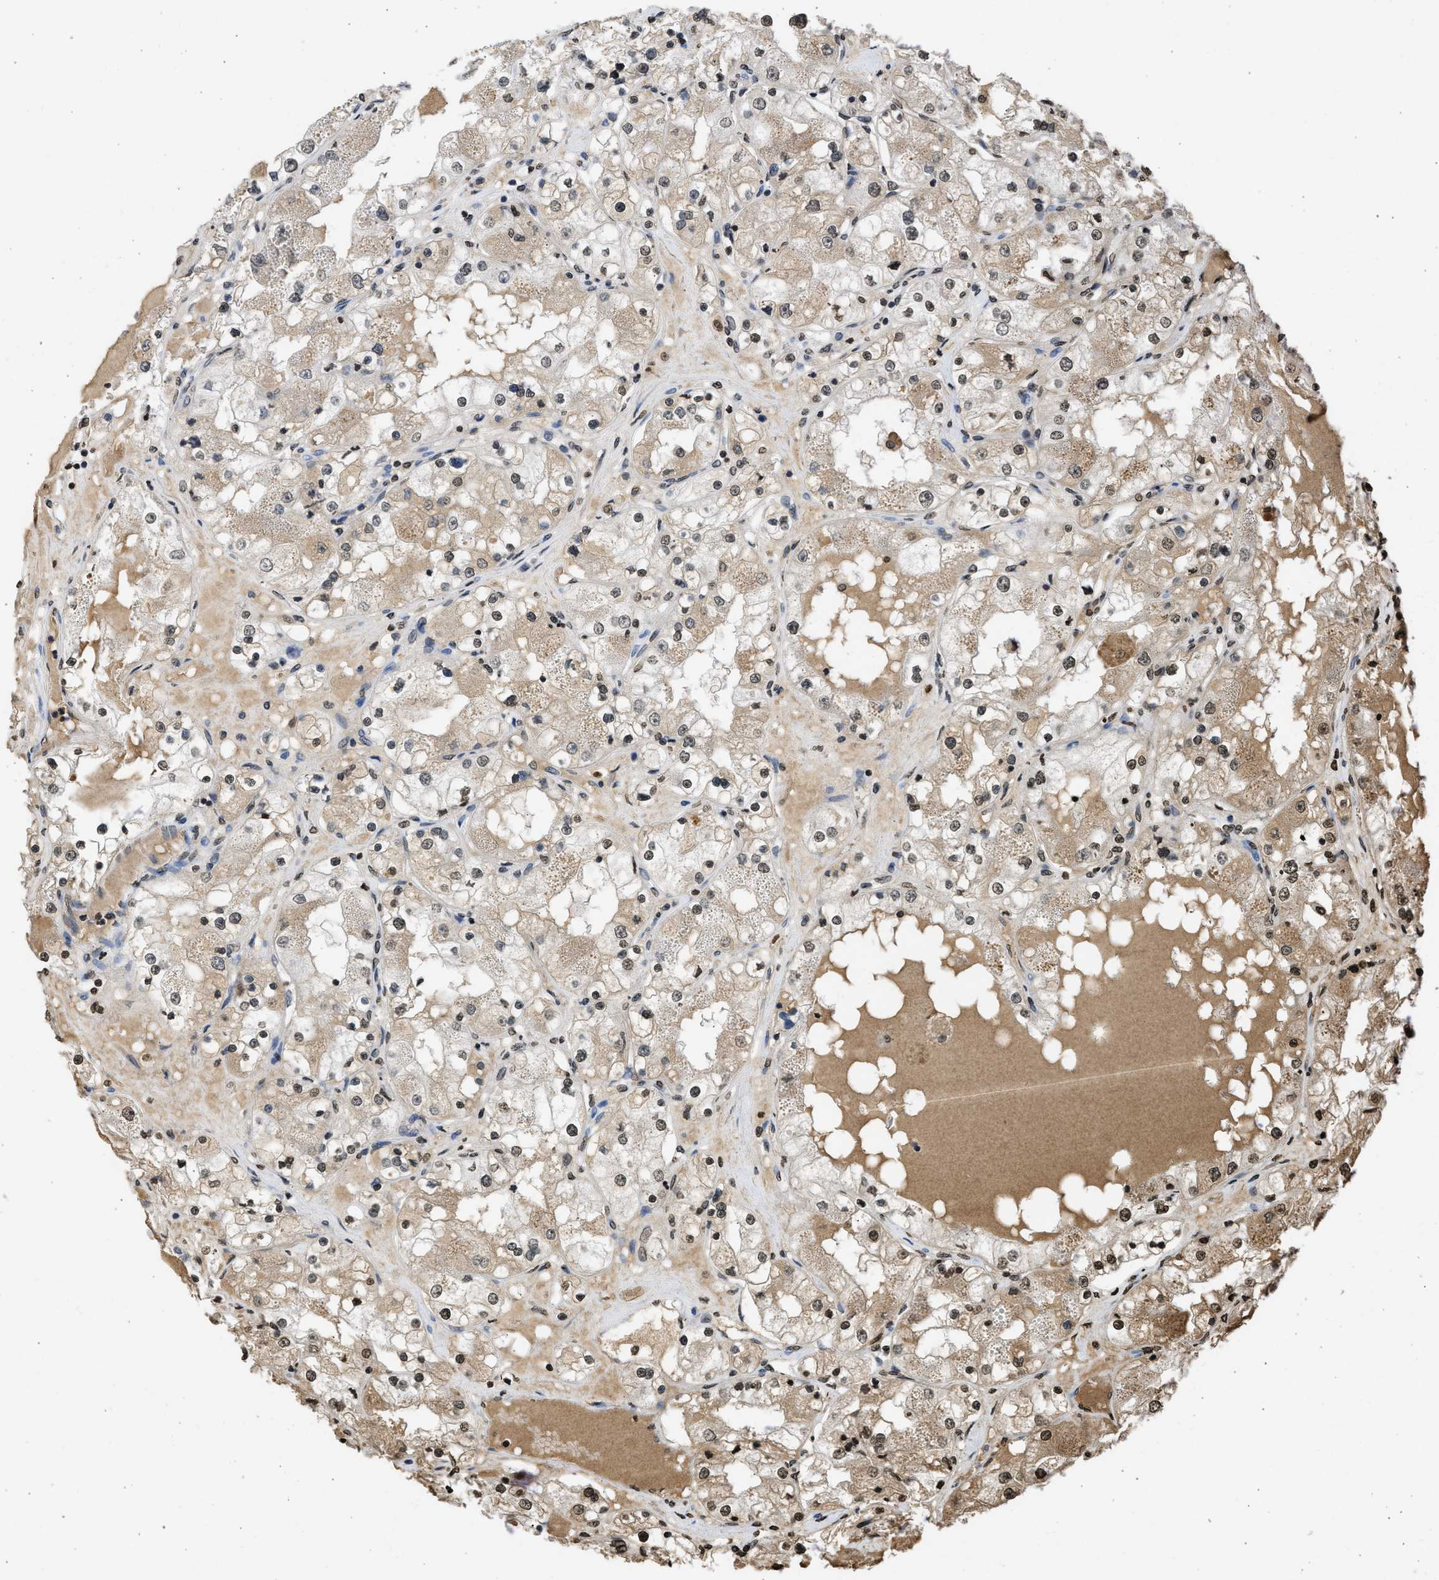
{"staining": {"intensity": "weak", "quantity": ">75%", "location": "nuclear"}, "tissue": "renal cancer", "cell_type": "Tumor cells", "image_type": "cancer", "snomed": [{"axis": "morphology", "description": "Adenocarcinoma, NOS"}, {"axis": "topography", "description": "Kidney"}], "caption": "Protein expression analysis of human renal adenocarcinoma reveals weak nuclear expression in about >75% of tumor cells.", "gene": "RRAGC", "patient": {"sex": "male", "age": 68}}